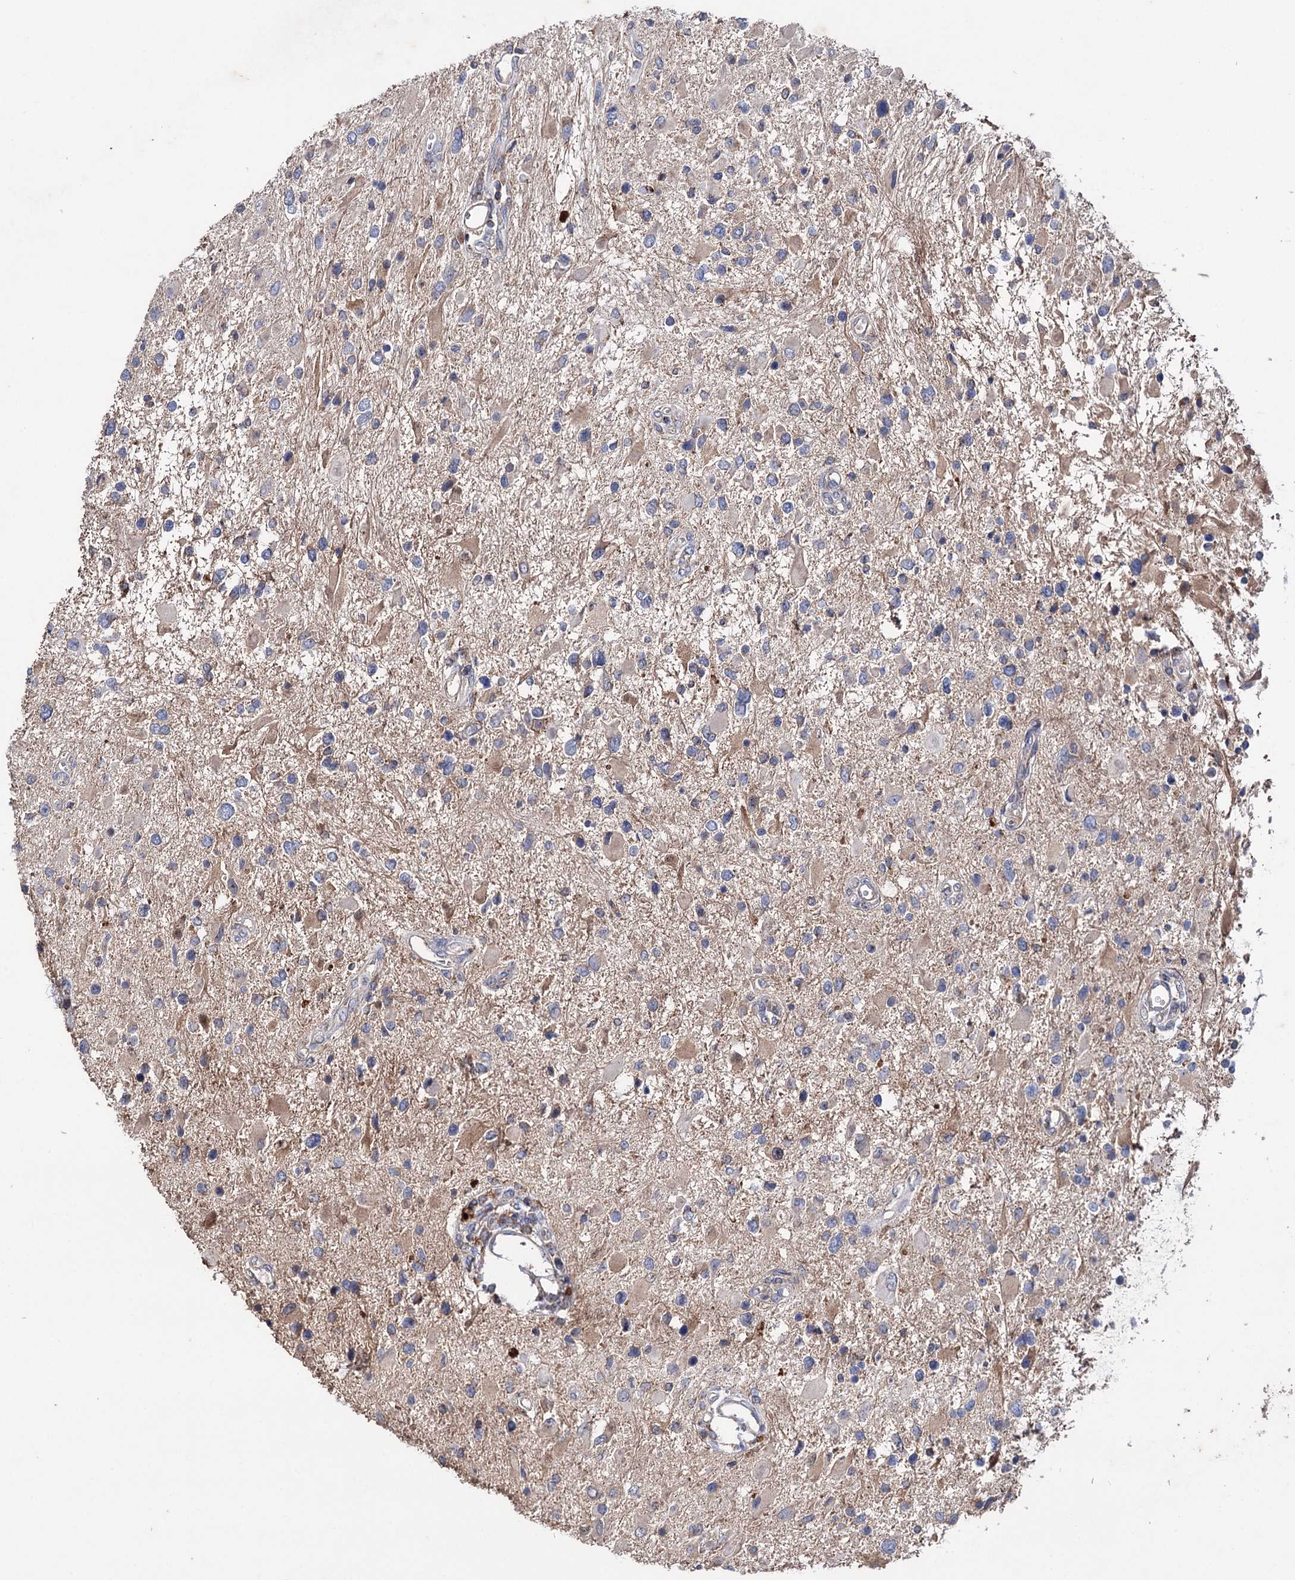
{"staining": {"intensity": "negative", "quantity": "none", "location": "none"}, "tissue": "glioma", "cell_type": "Tumor cells", "image_type": "cancer", "snomed": [{"axis": "morphology", "description": "Glioma, malignant, High grade"}, {"axis": "topography", "description": "Brain"}], "caption": "The histopathology image demonstrates no staining of tumor cells in malignant high-grade glioma.", "gene": "CLPB", "patient": {"sex": "male", "age": 53}}